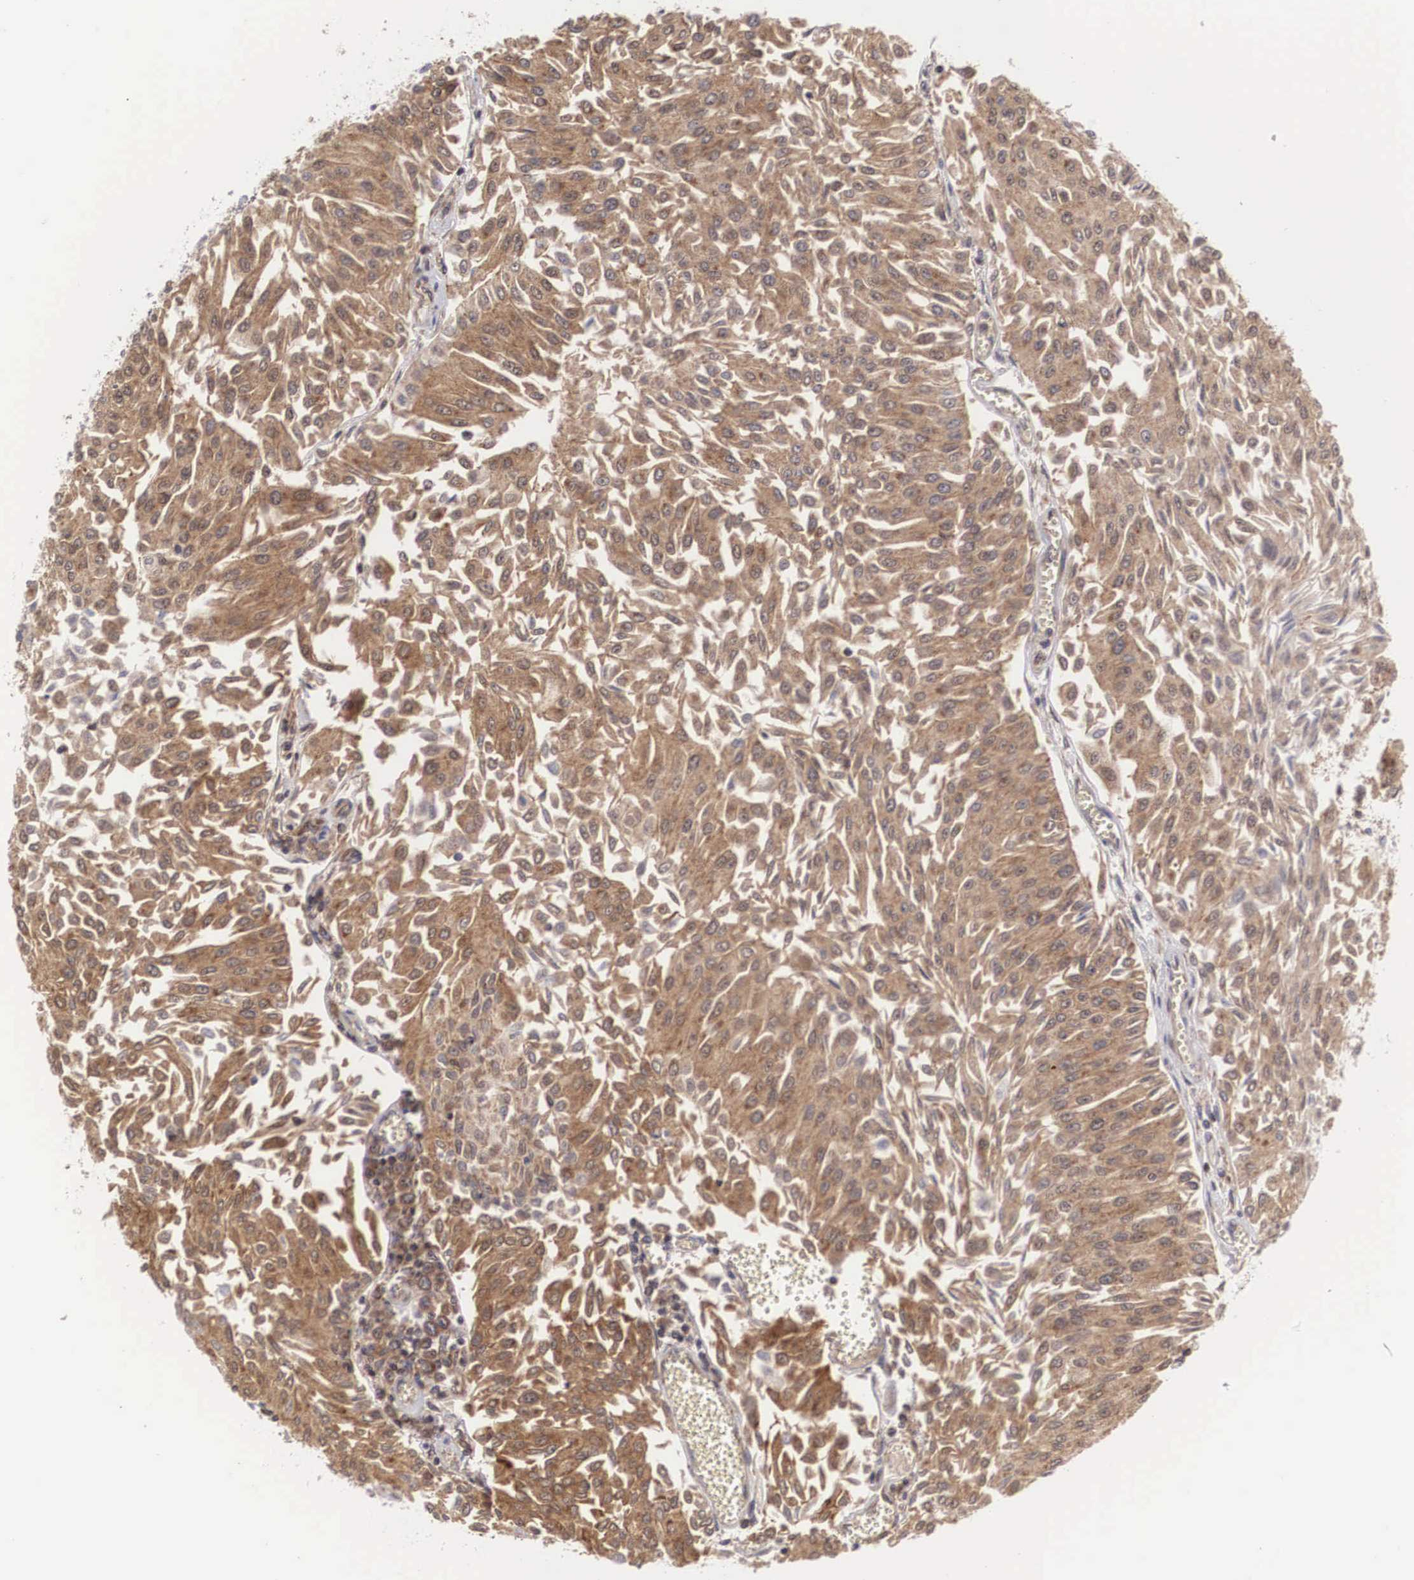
{"staining": {"intensity": "moderate", "quantity": ">75%", "location": "cytoplasmic/membranous"}, "tissue": "urothelial cancer", "cell_type": "Tumor cells", "image_type": "cancer", "snomed": [{"axis": "morphology", "description": "Urothelial carcinoma, Low grade"}, {"axis": "topography", "description": "Urinary bladder"}], "caption": "Moderate cytoplasmic/membranous expression for a protein is present in about >75% of tumor cells of urothelial carcinoma (low-grade) using immunohistochemistry (IHC).", "gene": "DHRS1", "patient": {"sex": "male", "age": 86}}